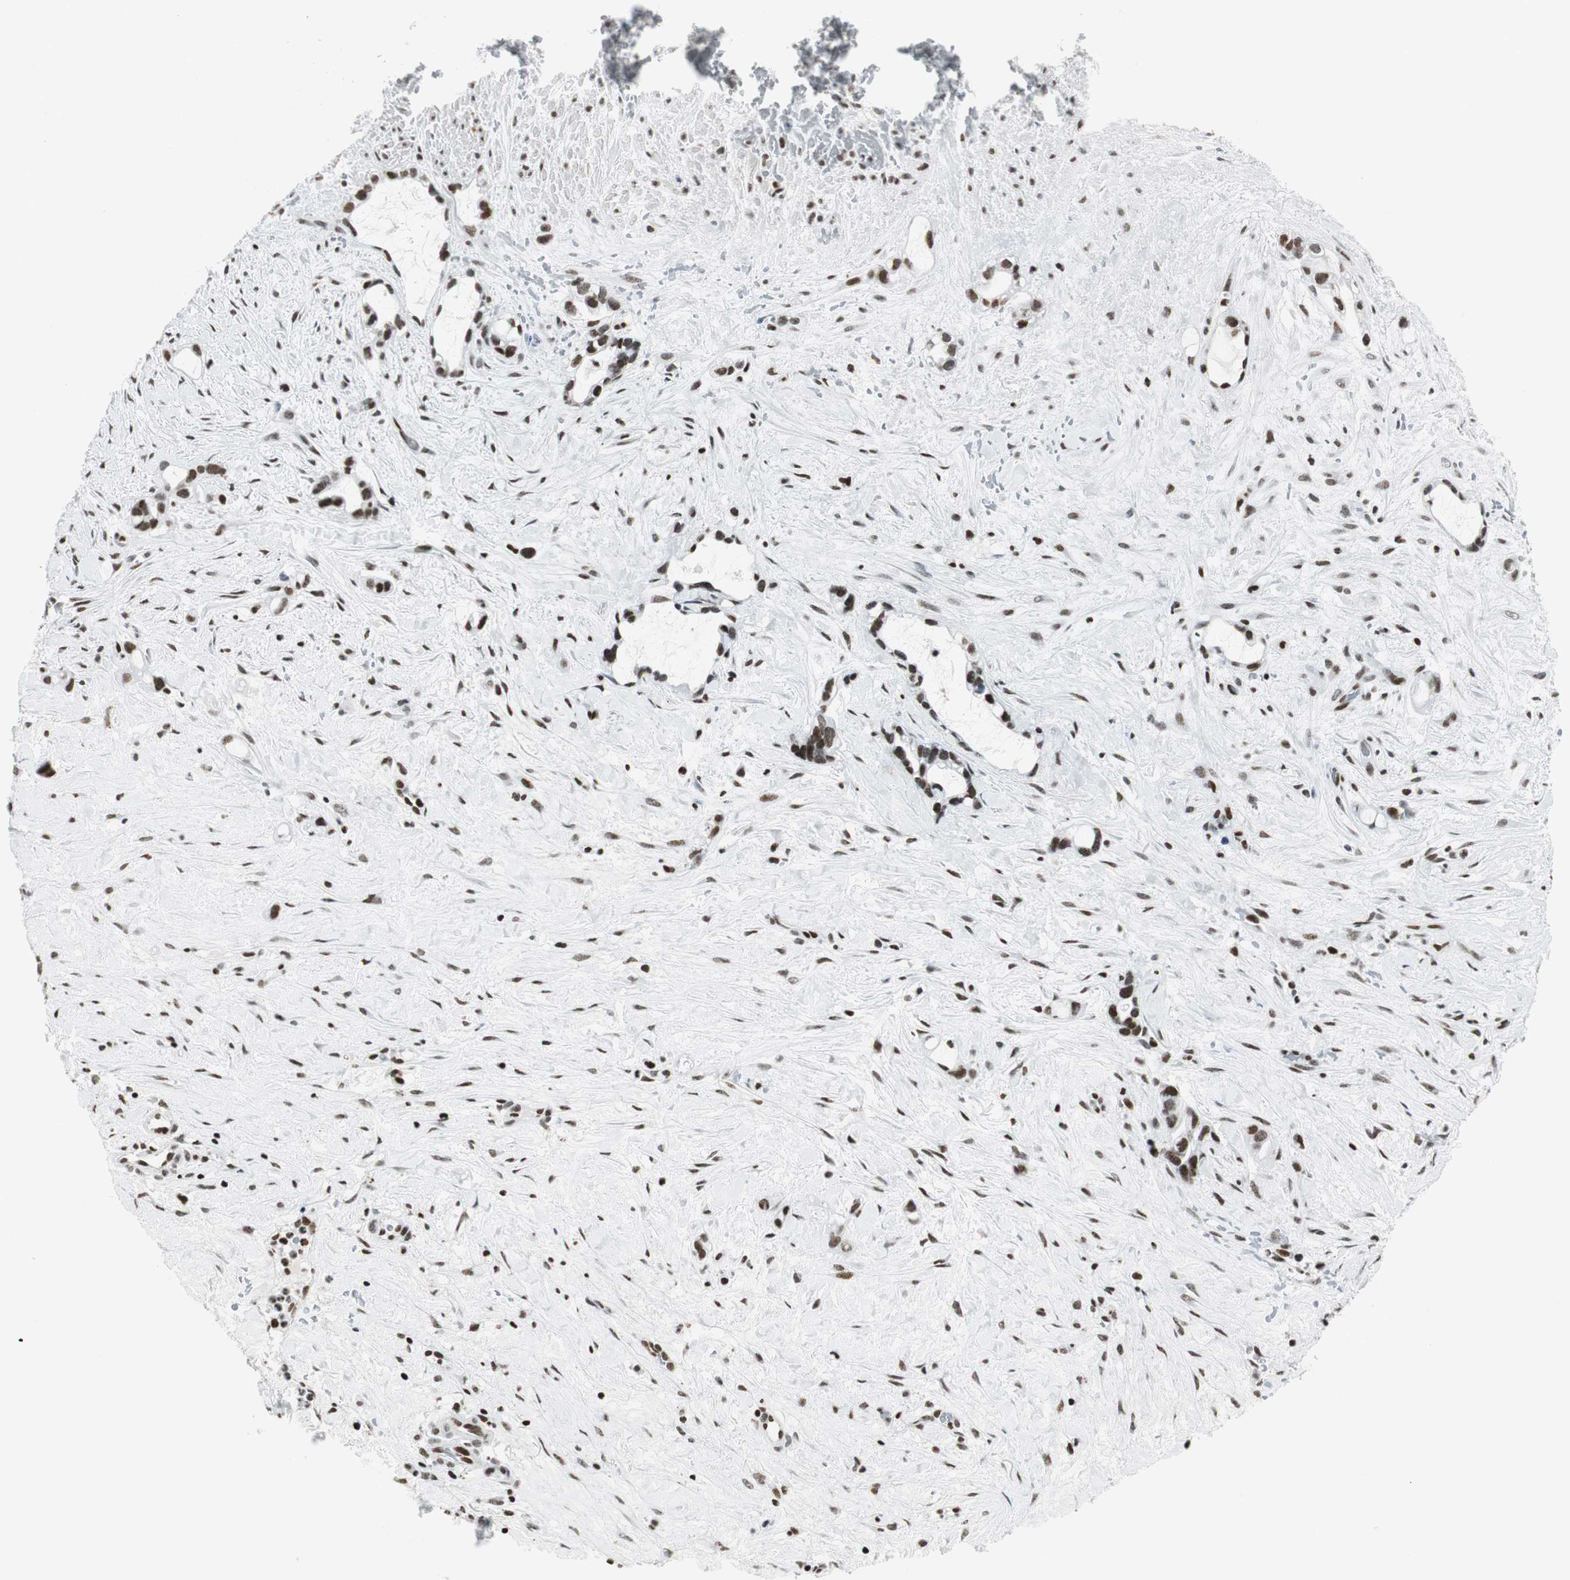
{"staining": {"intensity": "moderate", "quantity": ">75%", "location": "nuclear"}, "tissue": "liver cancer", "cell_type": "Tumor cells", "image_type": "cancer", "snomed": [{"axis": "morphology", "description": "Cholangiocarcinoma"}, {"axis": "topography", "description": "Liver"}], "caption": "Immunohistochemical staining of human liver cancer shows moderate nuclear protein expression in approximately >75% of tumor cells.", "gene": "RBBP4", "patient": {"sex": "female", "age": 65}}